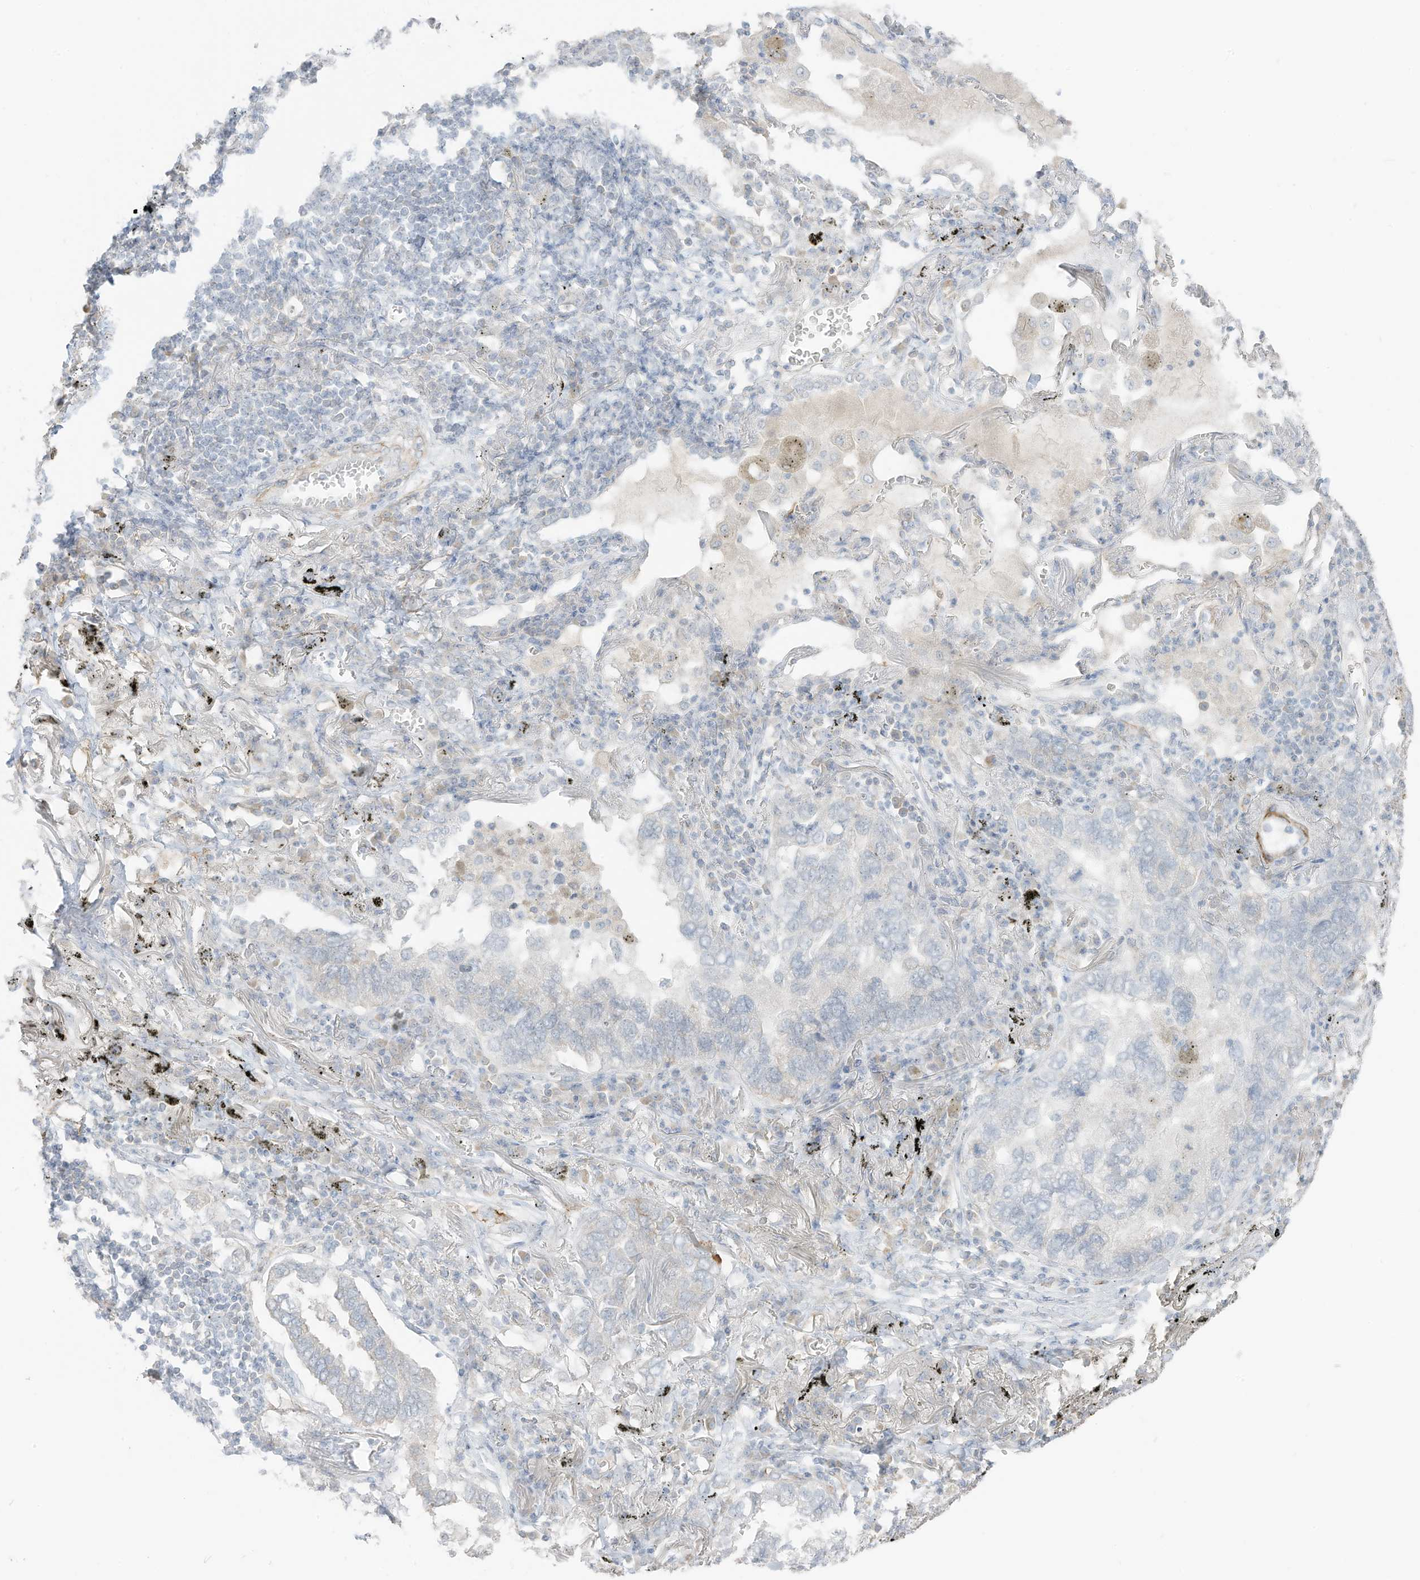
{"staining": {"intensity": "negative", "quantity": "none", "location": "none"}, "tissue": "lung cancer", "cell_type": "Tumor cells", "image_type": "cancer", "snomed": [{"axis": "morphology", "description": "Adenocarcinoma, NOS"}, {"axis": "topography", "description": "Lung"}], "caption": "The histopathology image demonstrates no staining of tumor cells in adenocarcinoma (lung).", "gene": "C11orf87", "patient": {"sex": "male", "age": 65}}